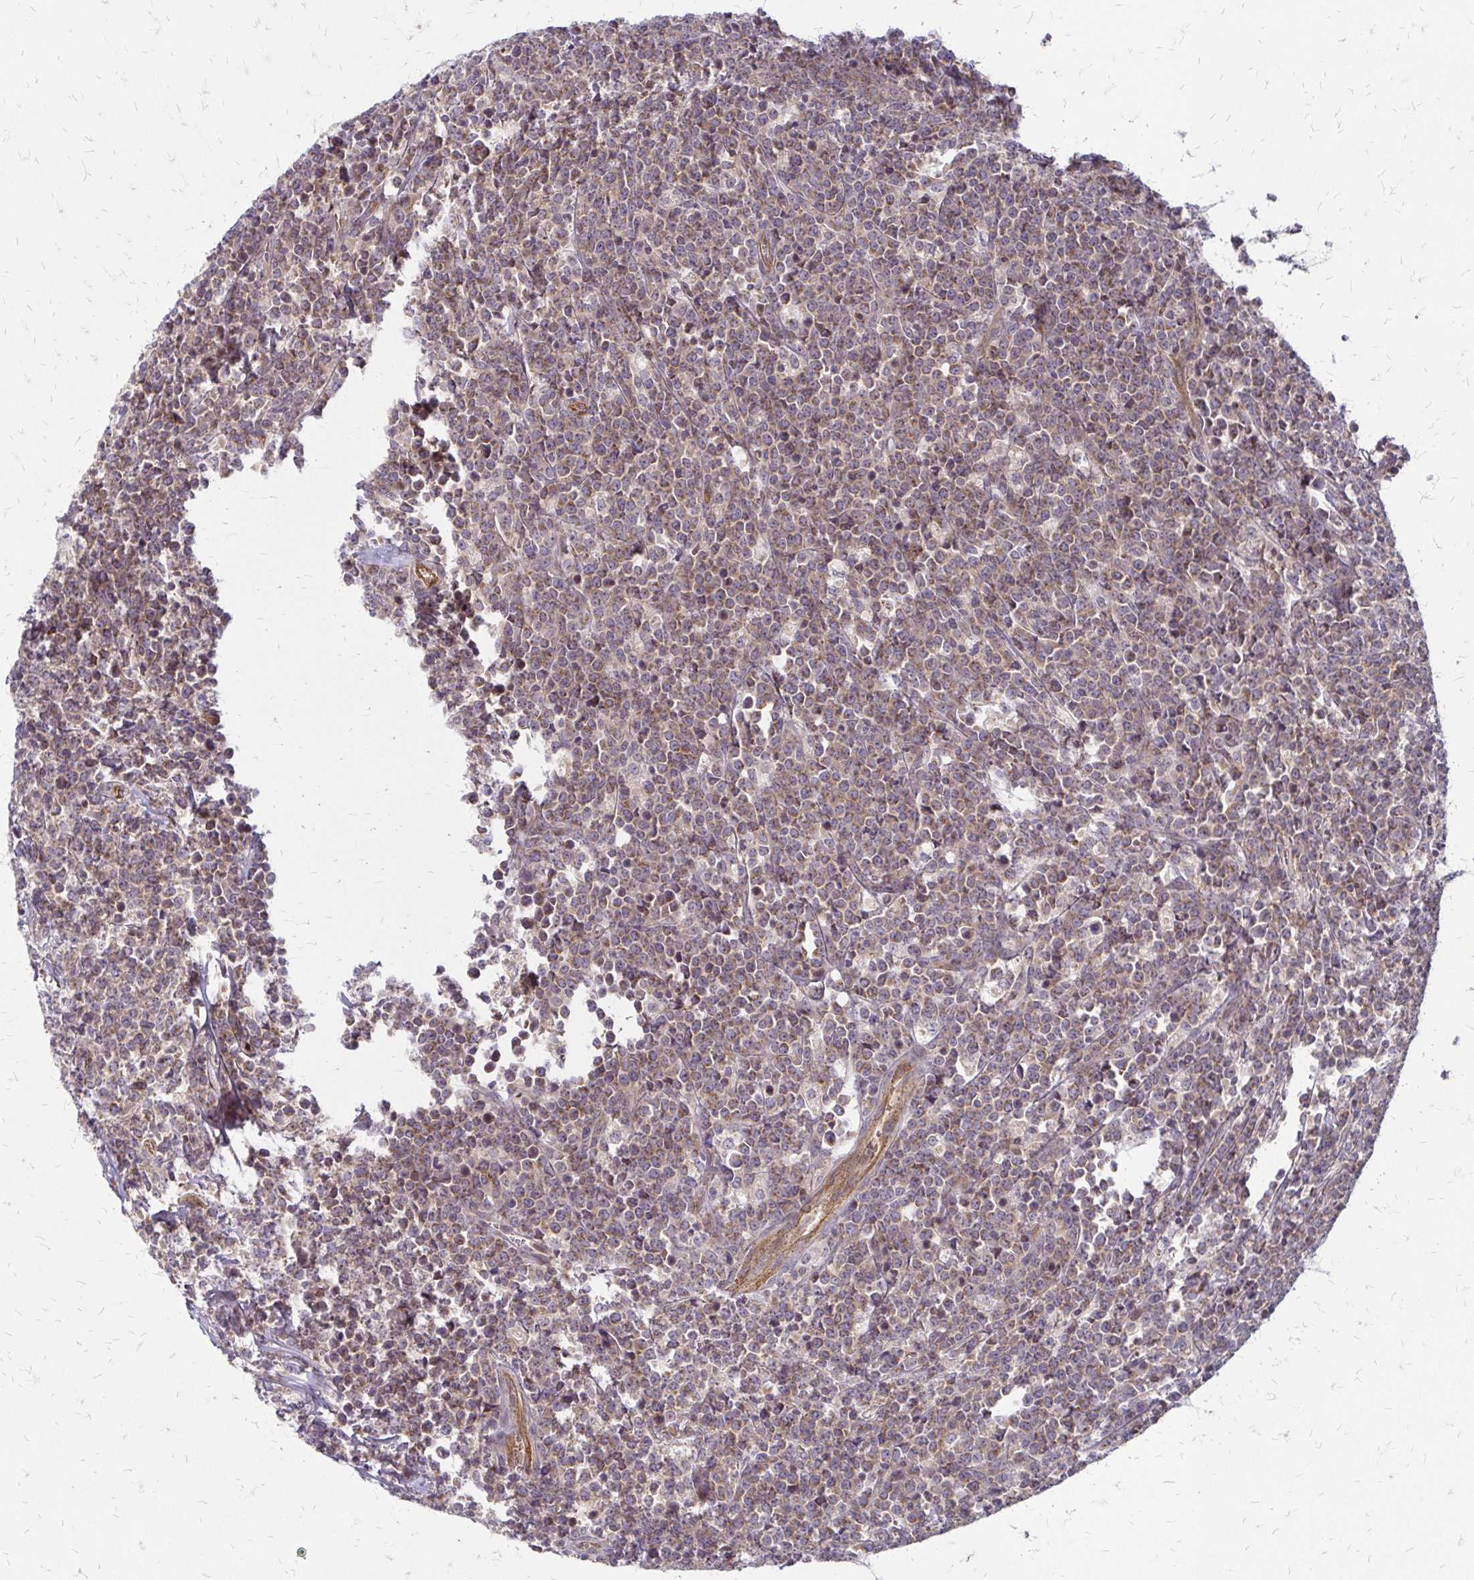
{"staining": {"intensity": "moderate", "quantity": ">75%", "location": "cytoplasmic/membranous"}, "tissue": "lymphoma", "cell_type": "Tumor cells", "image_type": "cancer", "snomed": [{"axis": "morphology", "description": "Malignant lymphoma, non-Hodgkin's type, High grade"}, {"axis": "topography", "description": "Small intestine"}], "caption": "Immunohistochemistry of lymphoma reveals medium levels of moderate cytoplasmic/membranous expression in approximately >75% of tumor cells.", "gene": "ZNF383", "patient": {"sex": "female", "age": 56}}